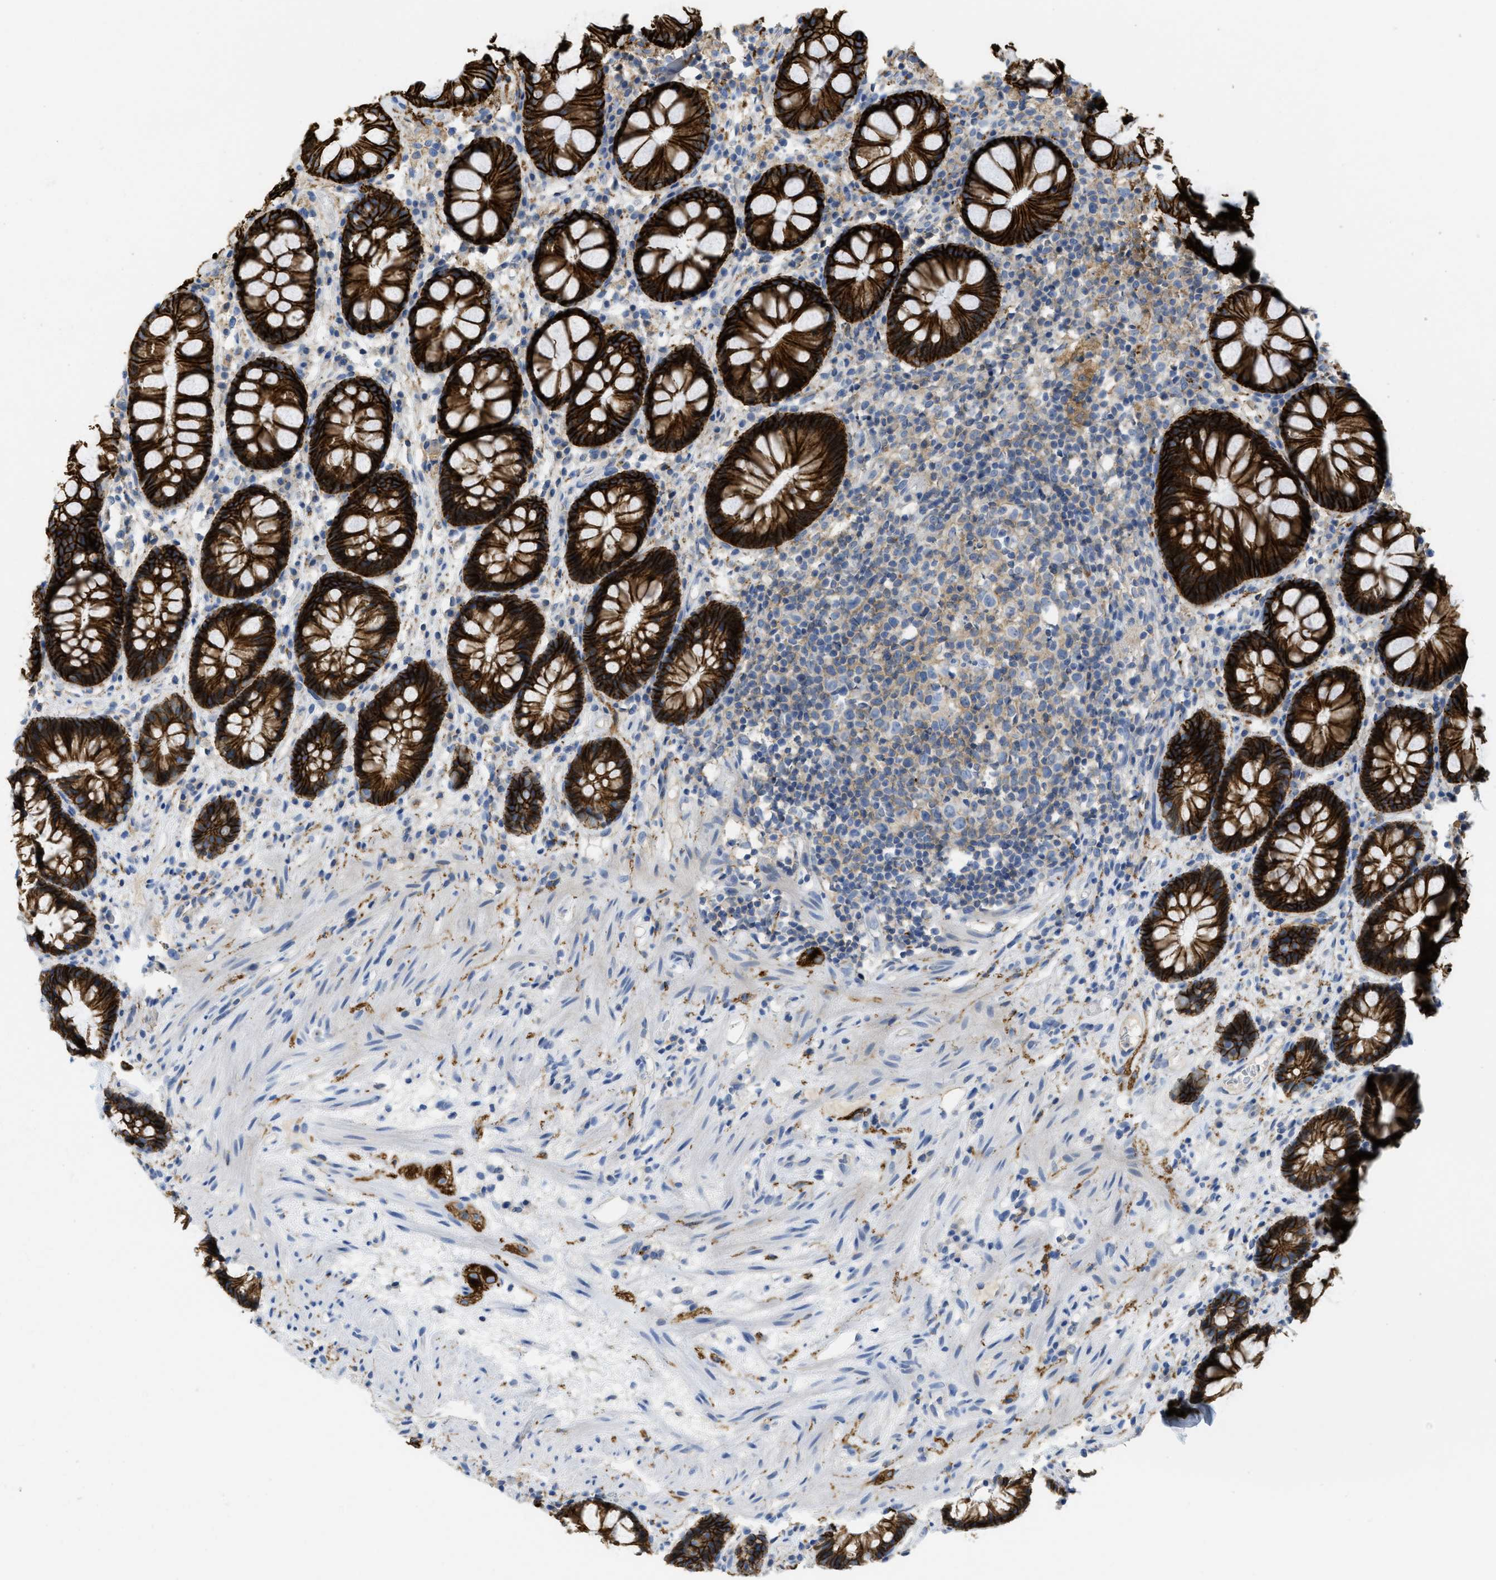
{"staining": {"intensity": "strong", "quantity": ">75%", "location": "cytoplasmic/membranous"}, "tissue": "rectum", "cell_type": "Glandular cells", "image_type": "normal", "snomed": [{"axis": "morphology", "description": "Normal tissue, NOS"}, {"axis": "topography", "description": "Rectum"}], "caption": "Immunohistochemistry image of benign rectum: human rectum stained using immunohistochemistry (IHC) demonstrates high levels of strong protein expression localized specifically in the cytoplasmic/membranous of glandular cells, appearing as a cytoplasmic/membranous brown color.", "gene": "CNNM4", "patient": {"sex": "male", "age": 64}}